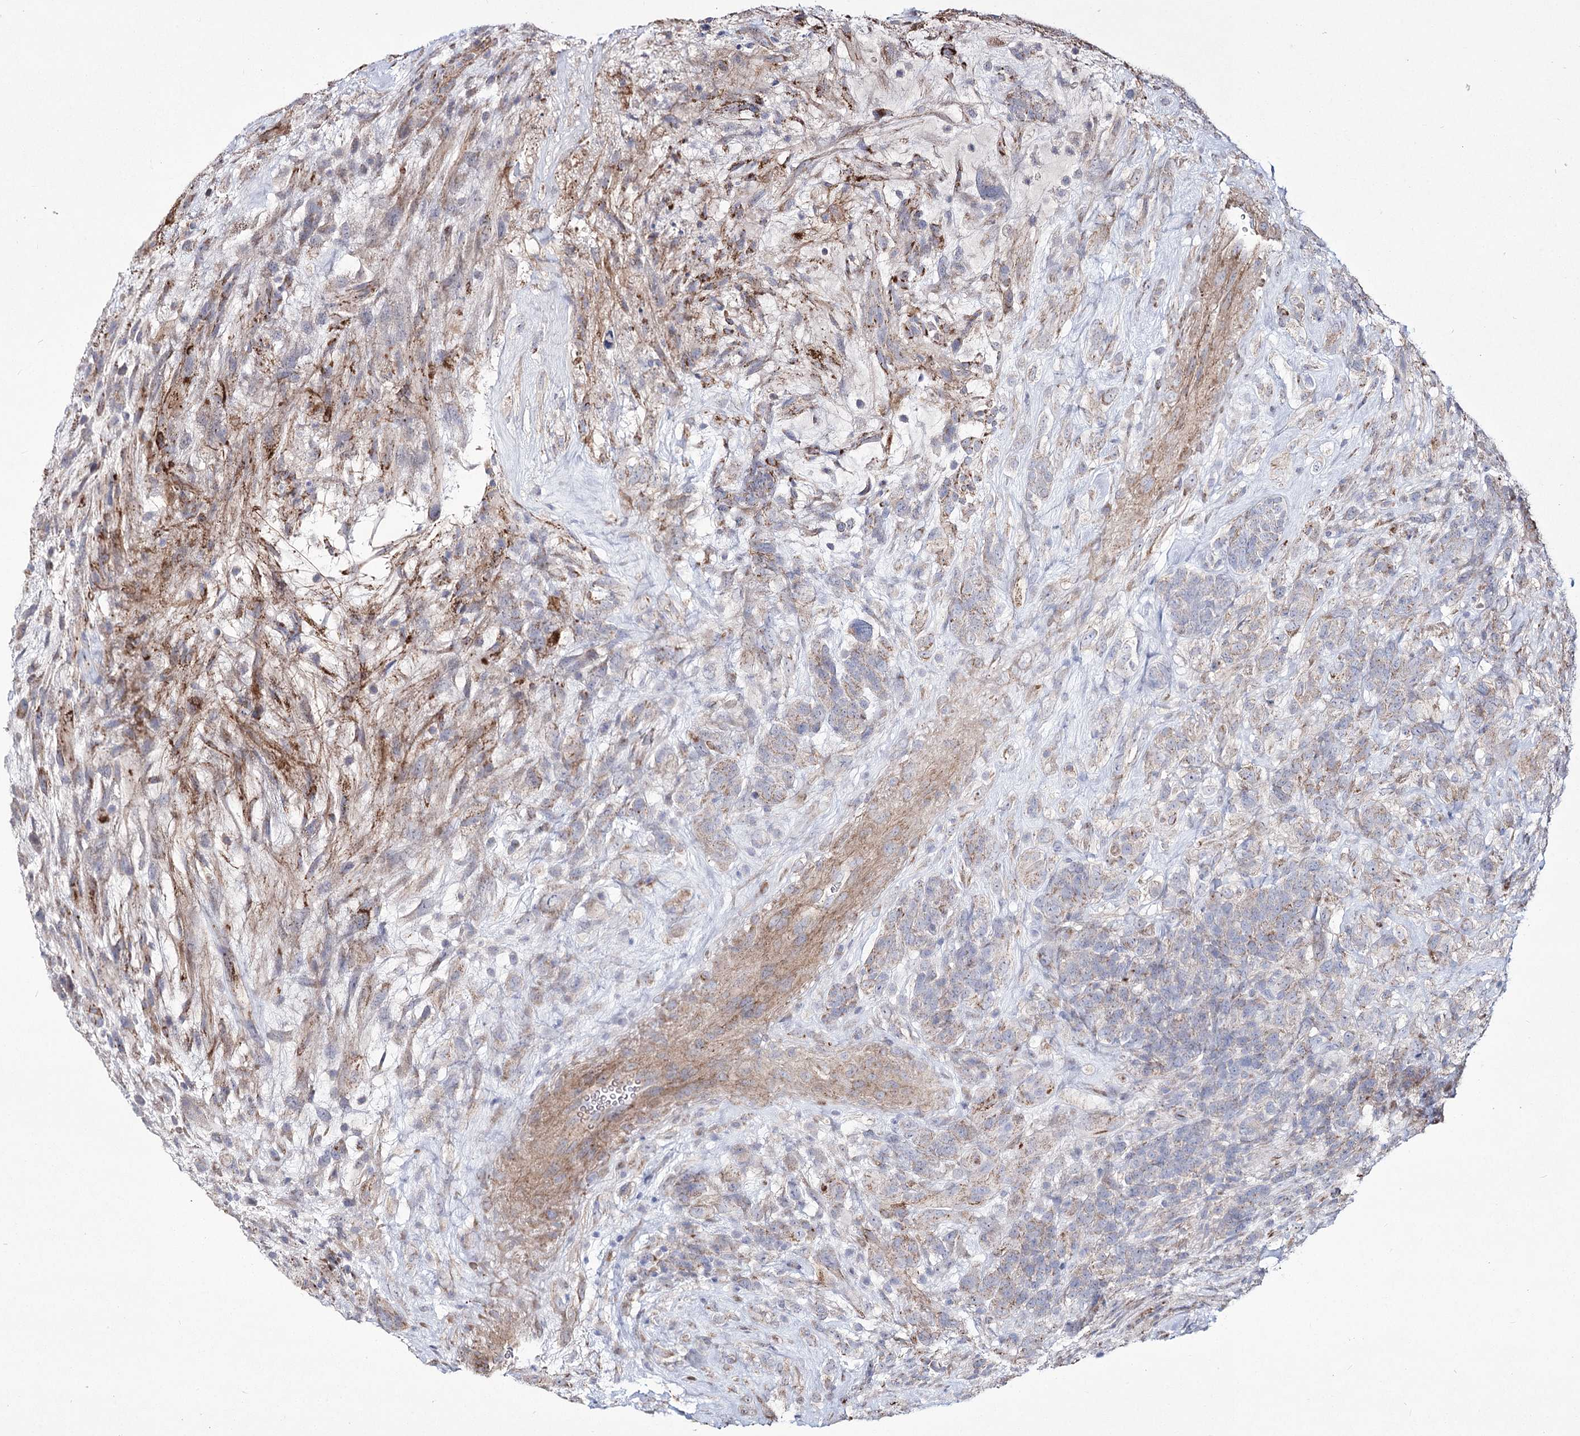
{"staining": {"intensity": "weak", "quantity": "<25%", "location": "cytoplasmic/membranous"}, "tissue": "glioma", "cell_type": "Tumor cells", "image_type": "cancer", "snomed": [{"axis": "morphology", "description": "Glioma, malignant, High grade"}, {"axis": "topography", "description": "Brain"}], "caption": "Immunohistochemistry (IHC) photomicrograph of human glioma stained for a protein (brown), which exhibits no positivity in tumor cells.", "gene": "ME3", "patient": {"sex": "male", "age": 61}}